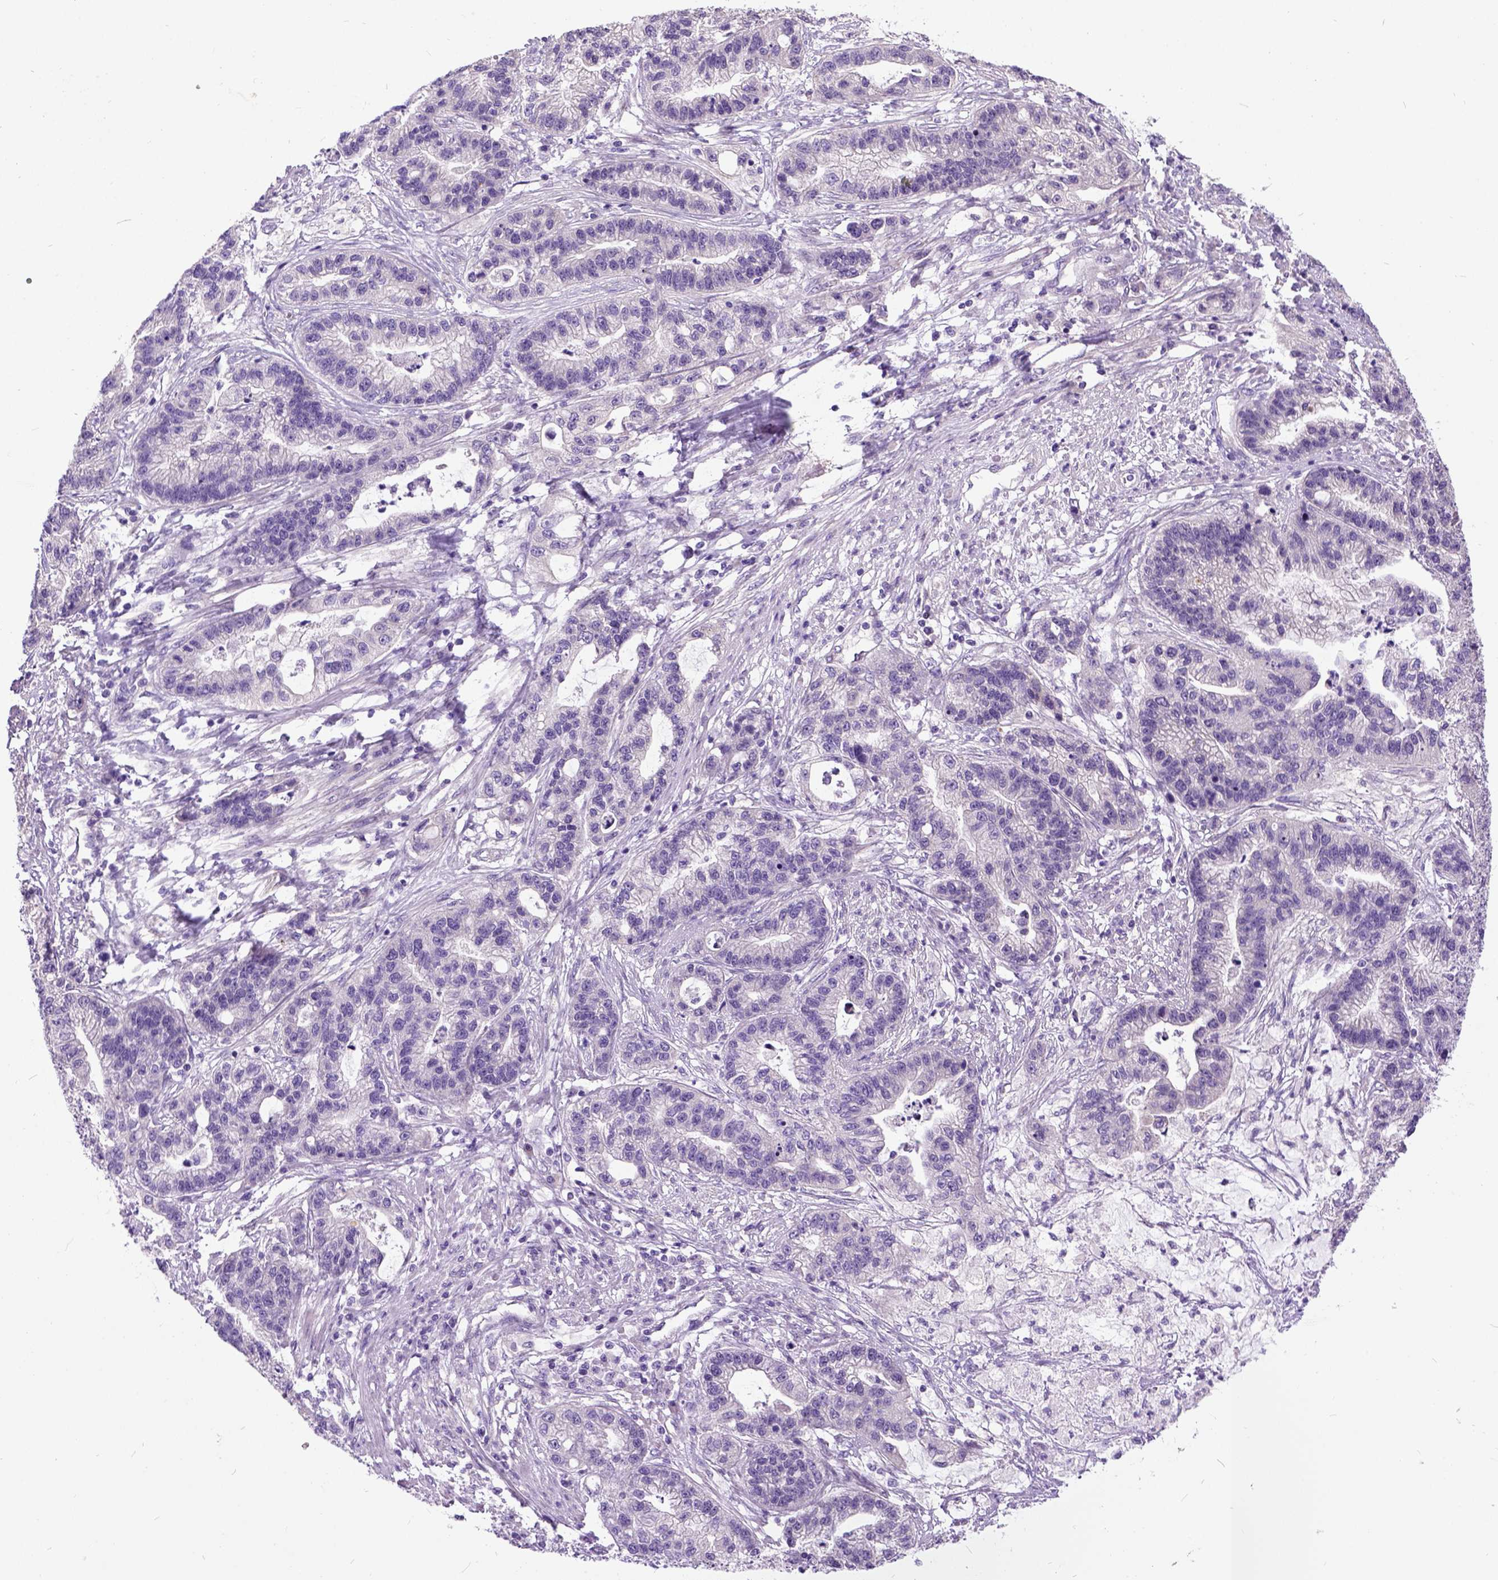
{"staining": {"intensity": "negative", "quantity": "none", "location": "none"}, "tissue": "stomach cancer", "cell_type": "Tumor cells", "image_type": "cancer", "snomed": [{"axis": "morphology", "description": "Adenocarcinoma, NOS"}, {"axis": "topography", "description": "Stomach"}], "caption": "IHC micrograph of neoplastic tissue: human stomach cancer (adenocarcinoma) stained with DAB (3,3'-diaminobenzidine) exhibits no significant protein positivity in tumor cells. The staining was performed using DAB to visualize the protein expression in brown, while the nuclei were stained in blue with hematoxylin (Magnification: 20x).", "gene": "NEK5", "patient": {"sex": "male", "age": 83}}